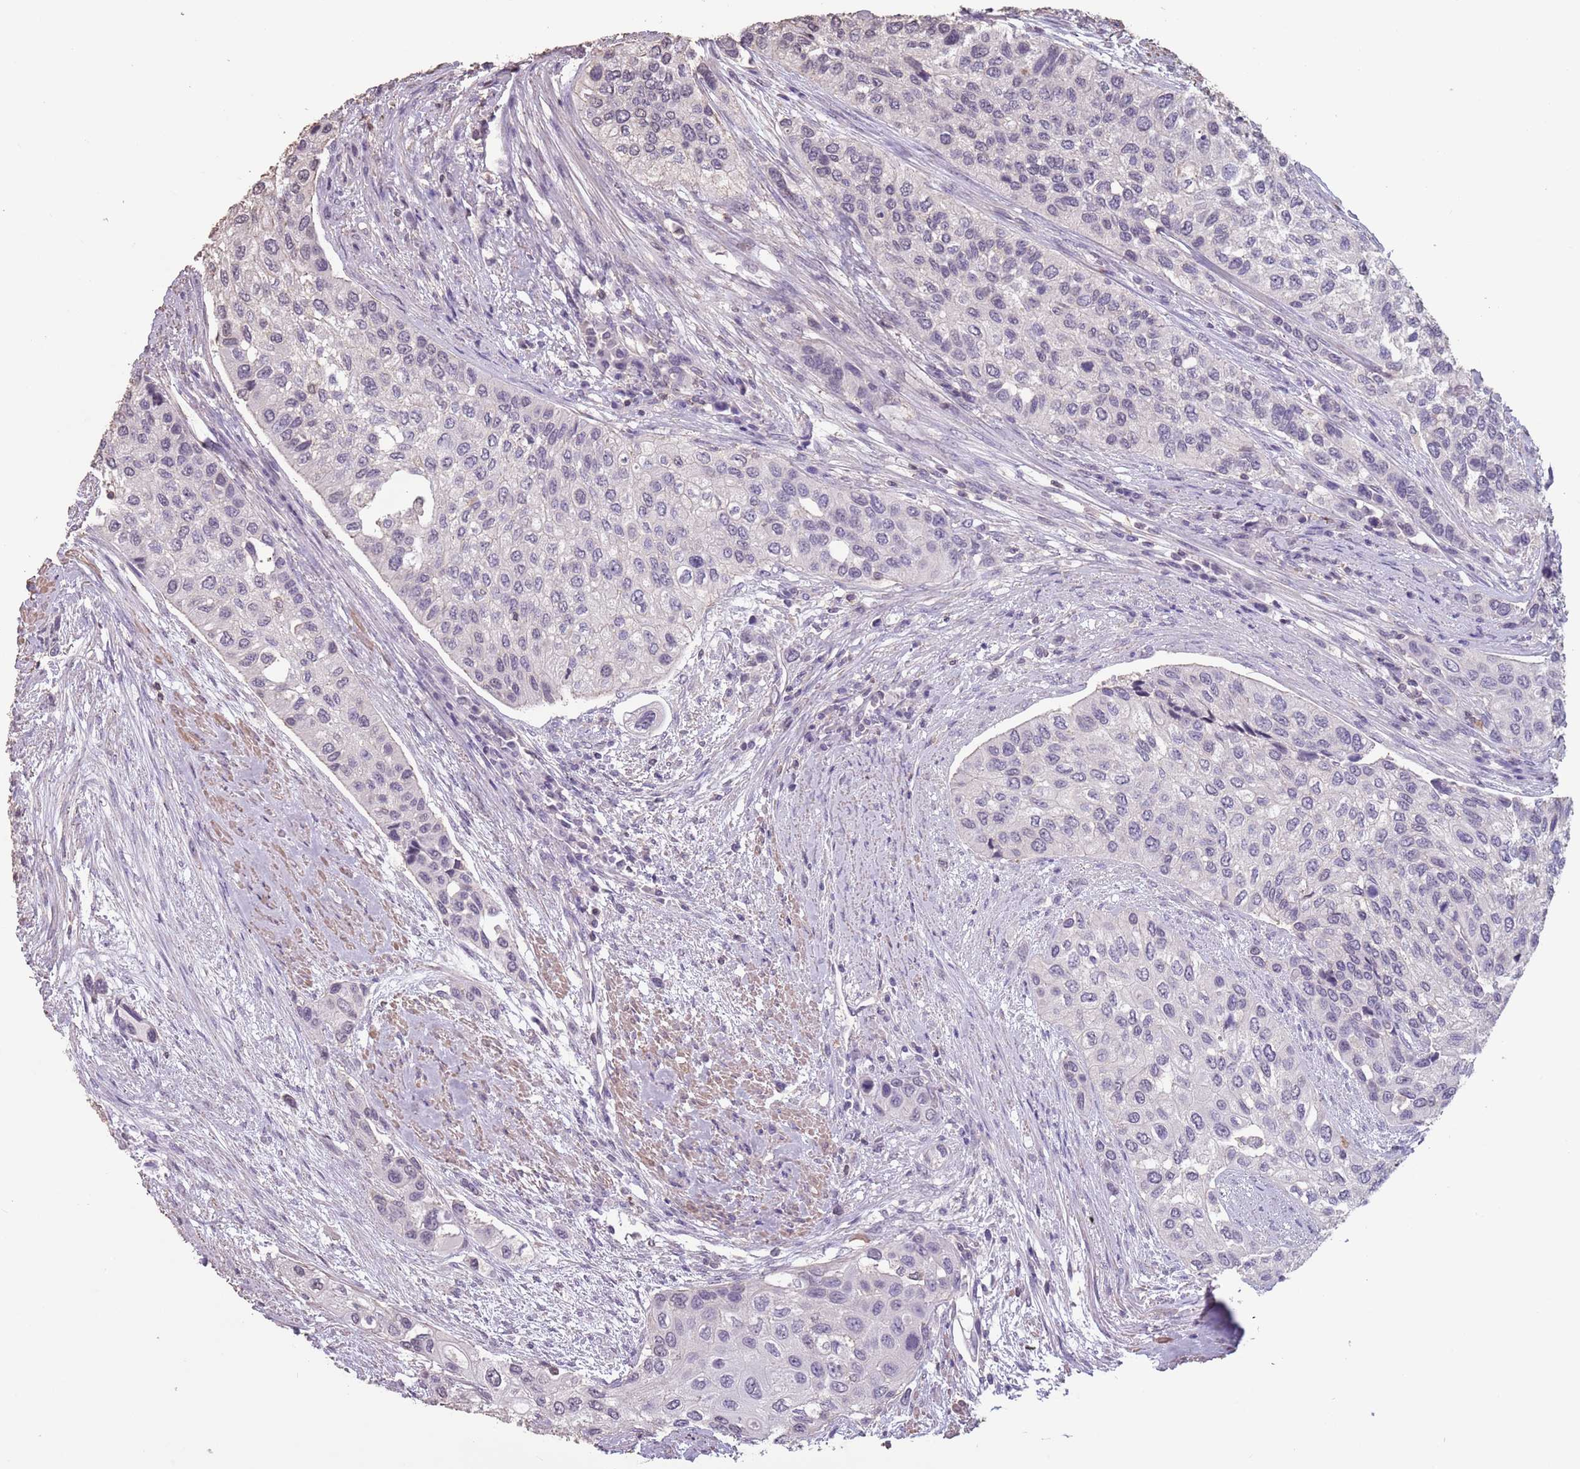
{"staining": {"intensity": "negative", "quantity": "none", "location": "none"}, "tissue": "urothelial cancer", "cell_type": "Tumor cells", "image_type": "cancer", "snomed": [{"axis": "morphology", "description": "Normal tissue, NOS"}, {"axis": "morphology", "description": "Urothelial carcinoma, High grade"}, {"axis": "topography", "description": "Vascular tissue"}, {"axis": "topography", "description": "Urinary bladder"}], "caption": "A micrograph of human high-grade urothelial carcinoma is negative for staining in tumor cells.", "gene": "SUN5", "patient": {"sex": "female", "age": 56}}